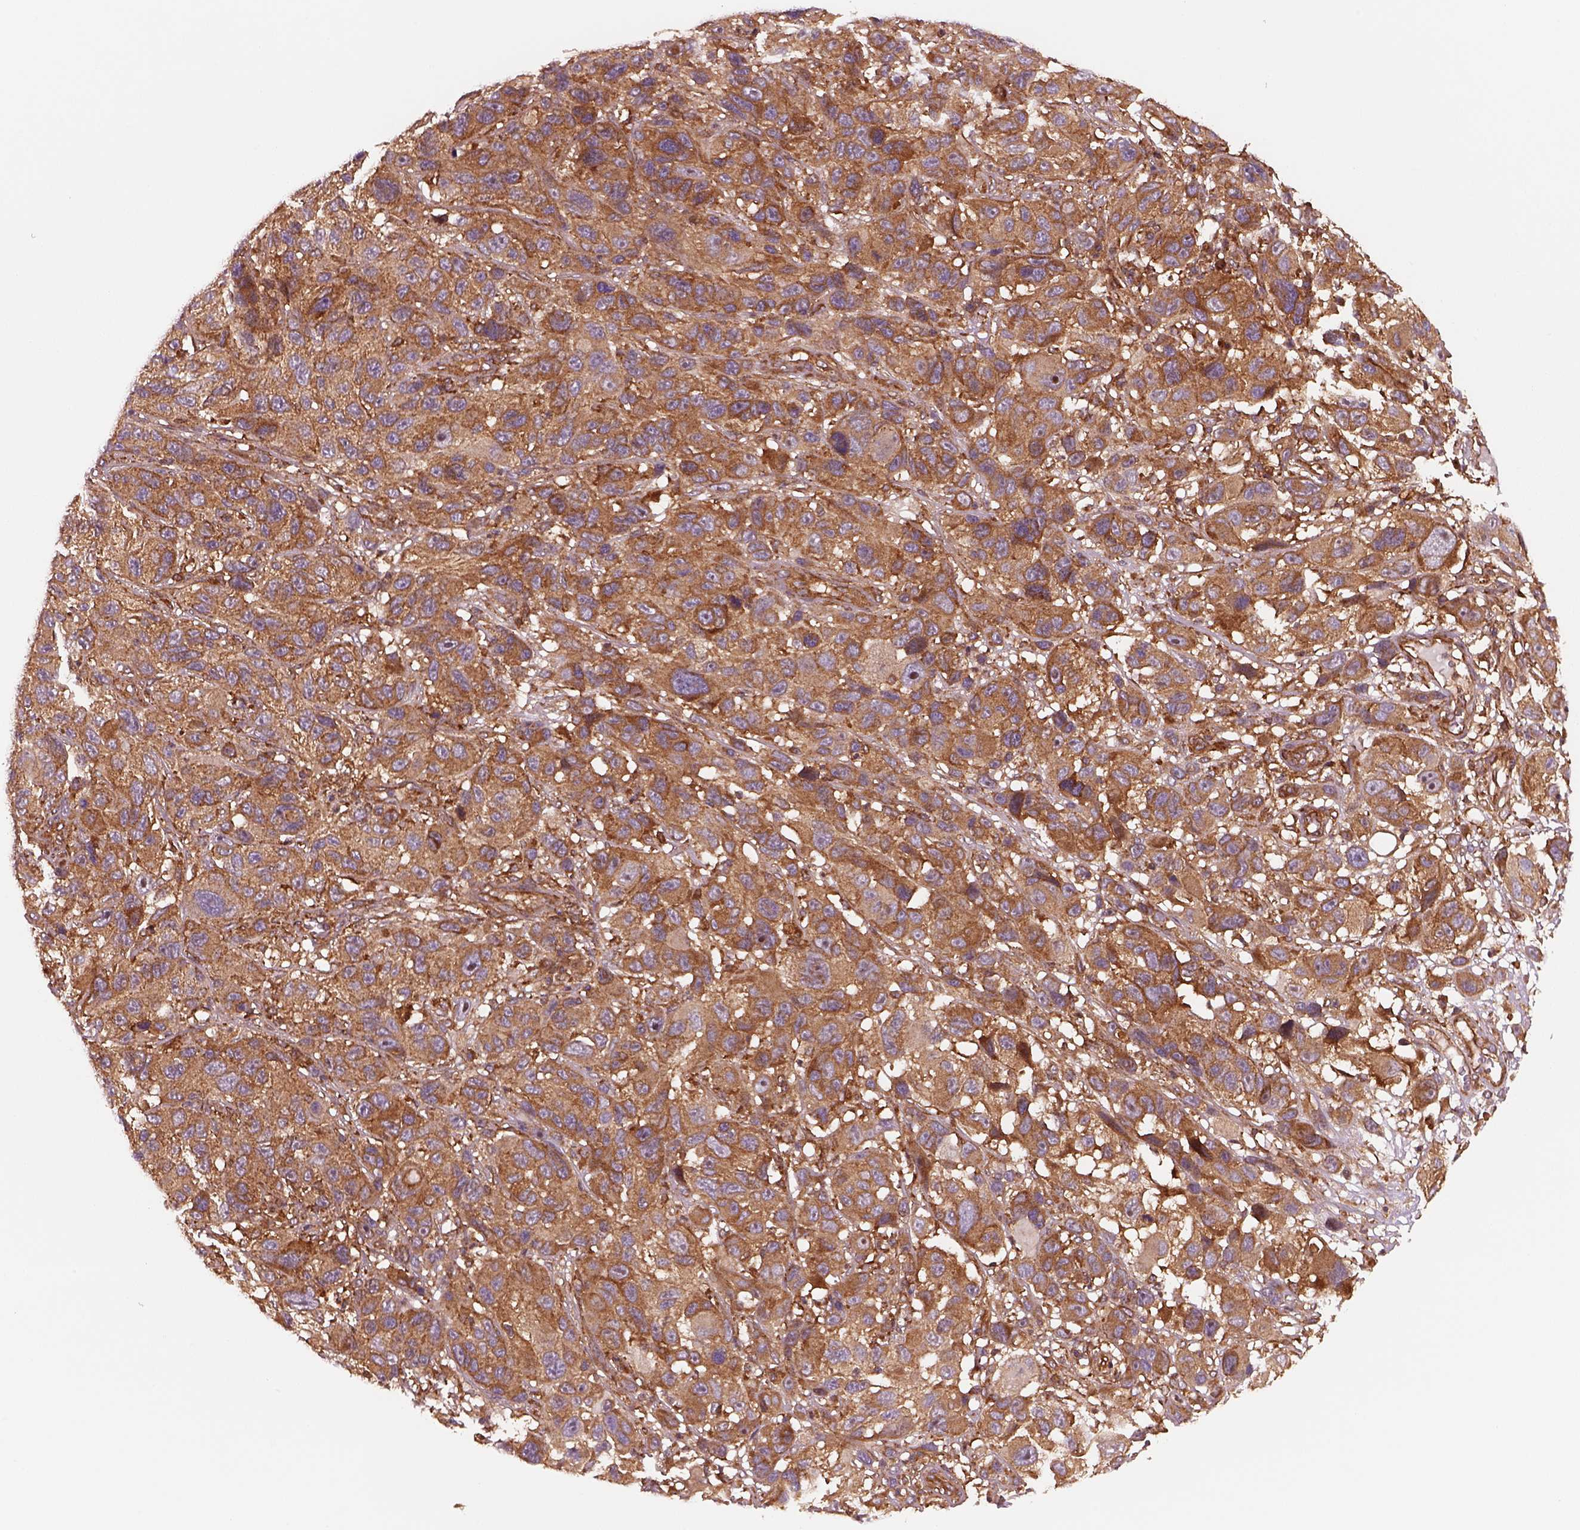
{"staining": {"intensity": "strong", "quantity": "25%-75%", "location": "cytoplasmic/membranous"}, "tissue": "melanoma", "cell_type": "Tumor cells", "image_type": "cancer", "snomed": [{"axis": "morphology", "description": "Malignant melanoma, NOS"}, {"axis": "topography", "description": "Skin"}], "caption": "This is an image of immunohistochemistry staining of malignant melanoma, which shows strong expression in the cytoplasmic/membranous of tumor cells.", "gene": "WASHC2A", "patient": {"sex": "male", "age": 53}}